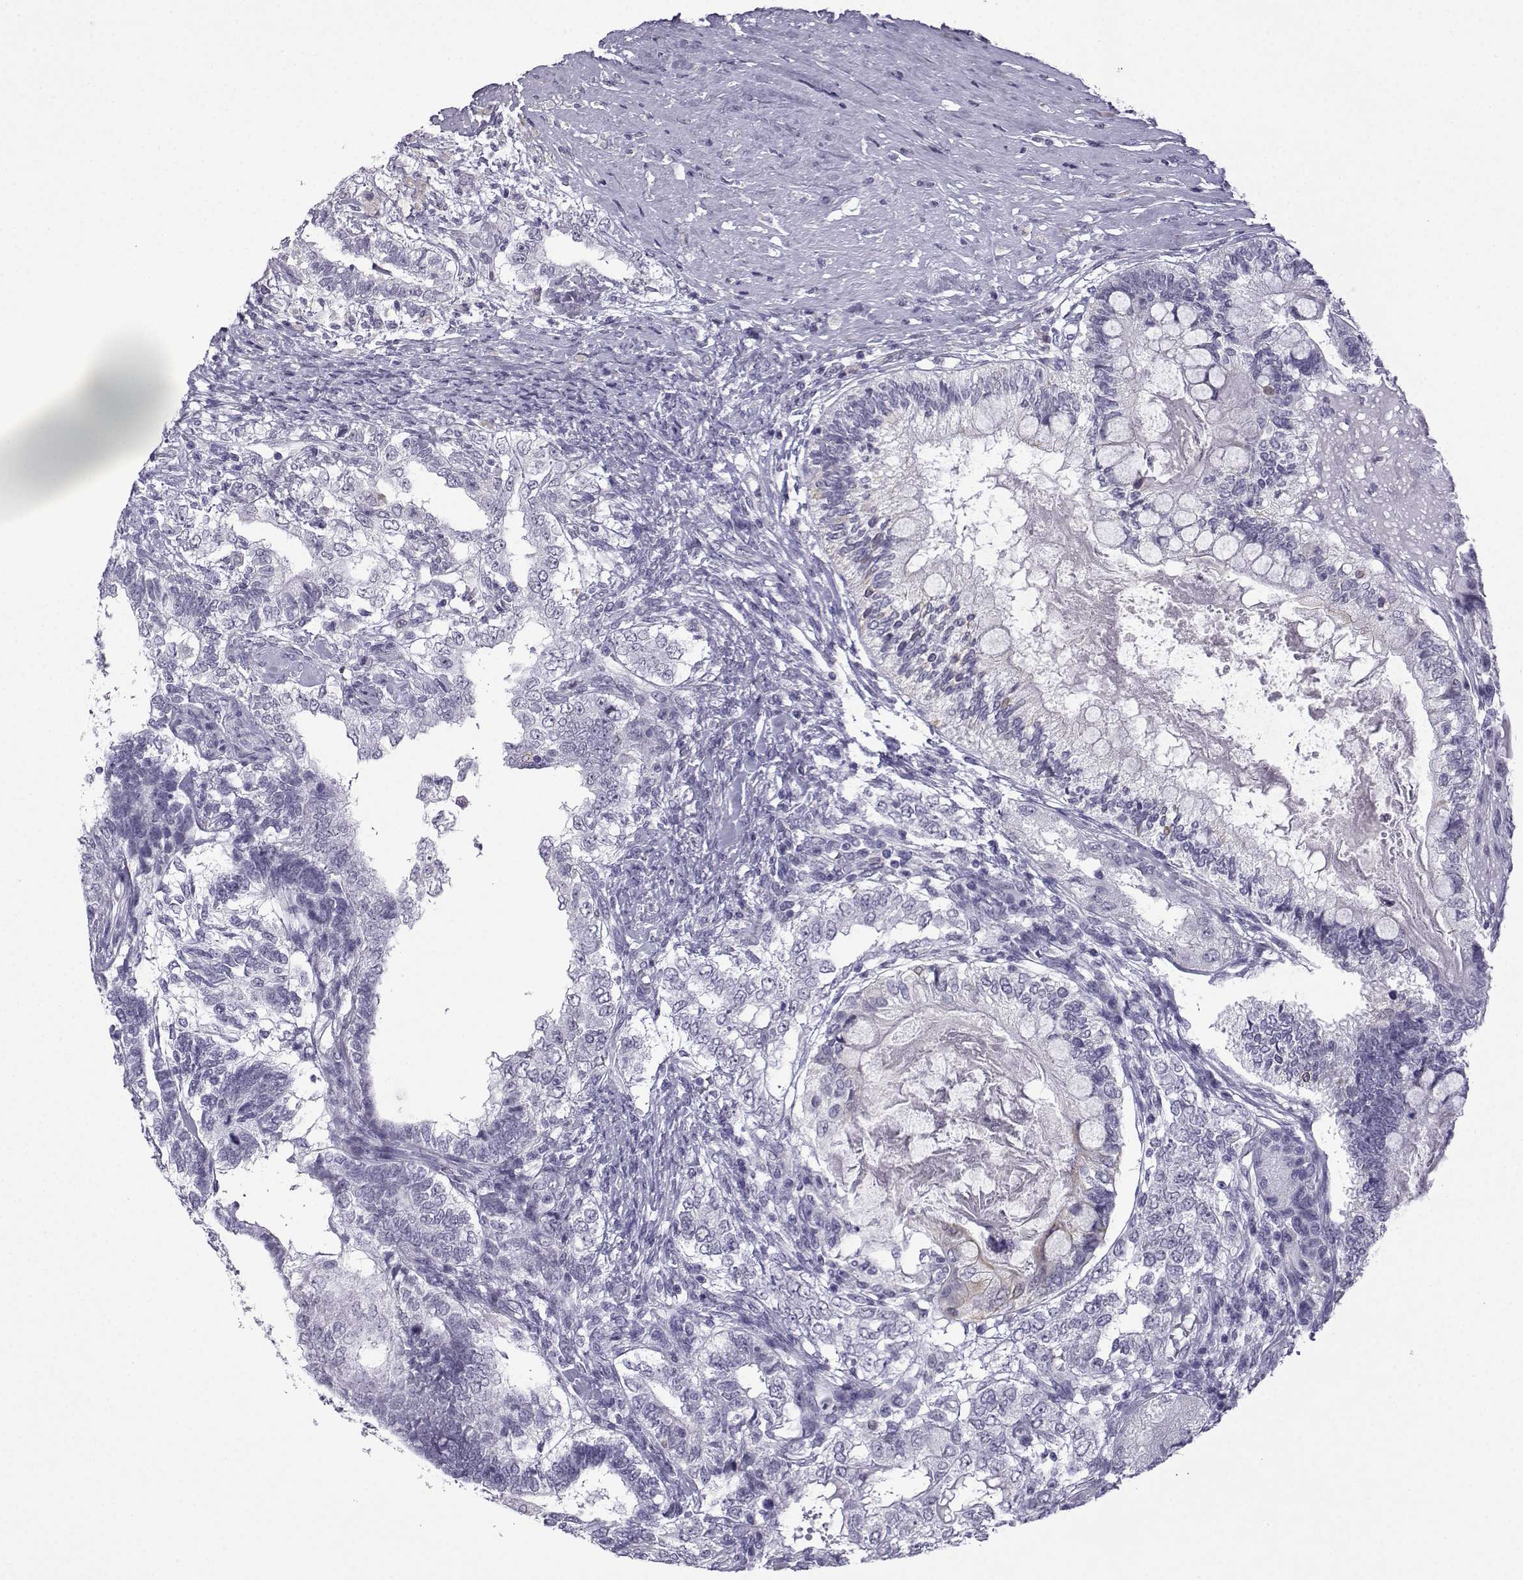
{"staining": {"intensity": "negative", "quantity": "none", "location": "none"}, "tissue": "testis cancer", "cell_type": "Tumor cells", "image_type": "cancer", "snomed": [{"axis": "morphology", "description": "Seminoma, NOS"}, {"axis": "morphology", "description": "Carcinoma, Embryonal, NOS"}, {"axis": "topography", "description": "Testis"}], "caption": "Histopathology image shows no significant protein staining in tumor cells of testis cancer. (Immunohistochemistry (ihc), brightfield microscopy, high magnification).", "gene": "MRGBP", "patient": {"sex": "male", "age": 41}}